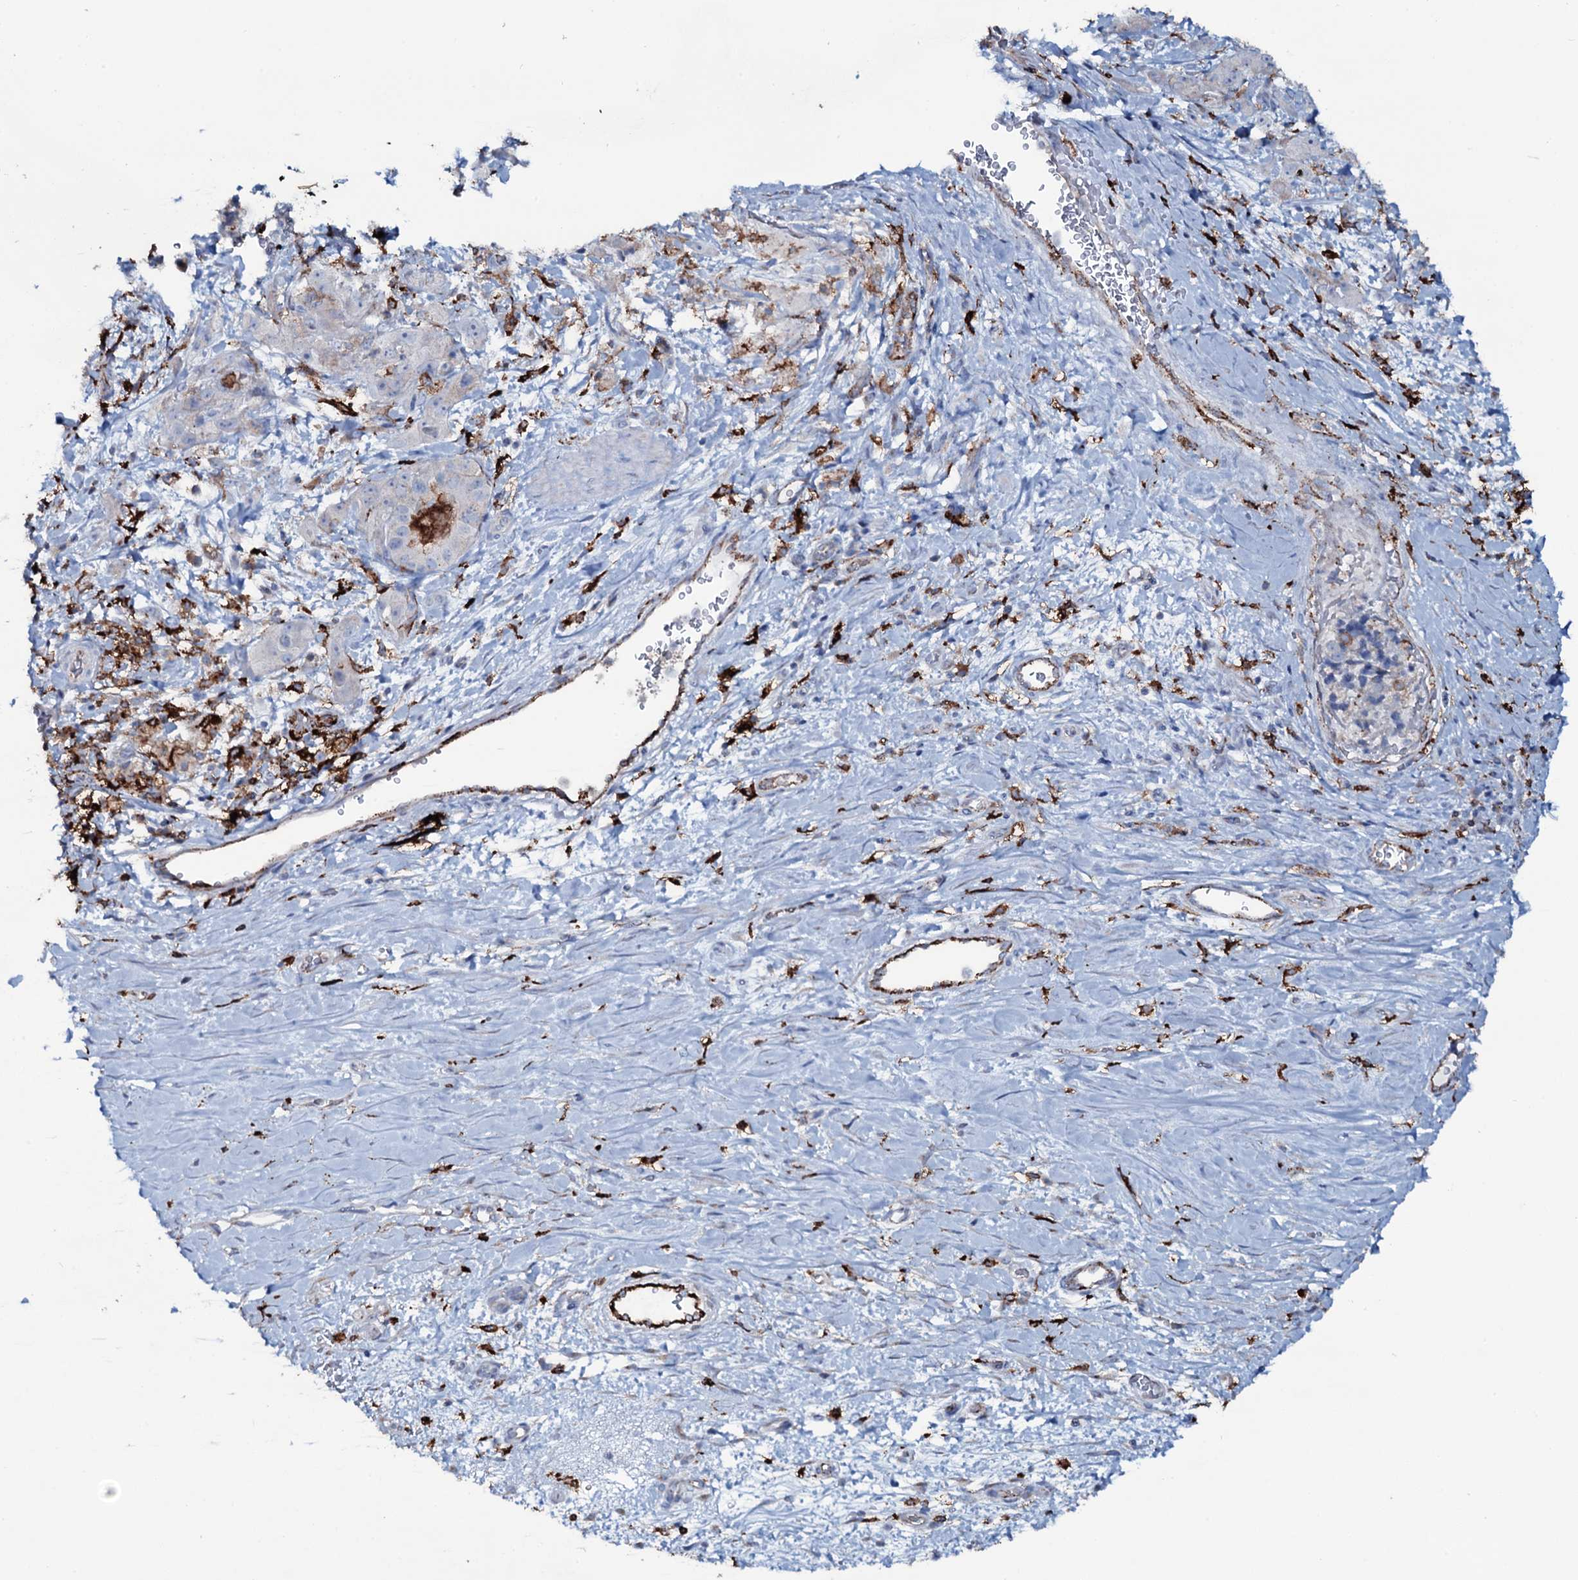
{"staining": {"intensity": "negative", "quantity": "none", "location": "none"}, "tissue": "stomach cancer", "cell_type": "Tumor cells", "image_type": "cancer", "snomed": [{"axis": "morphology", "description": "Adenocarcinoma, NOS"}, {"axis": "topography", "description": "Stomach"}], "caption": "Protein analysis of stomach cancer demonstrates no significant expression in tumor cells. (DAB immunohistochemistry, high magnification).", "gene": "OSBPL2", "patient": {"sex": "male", "age": 48}}